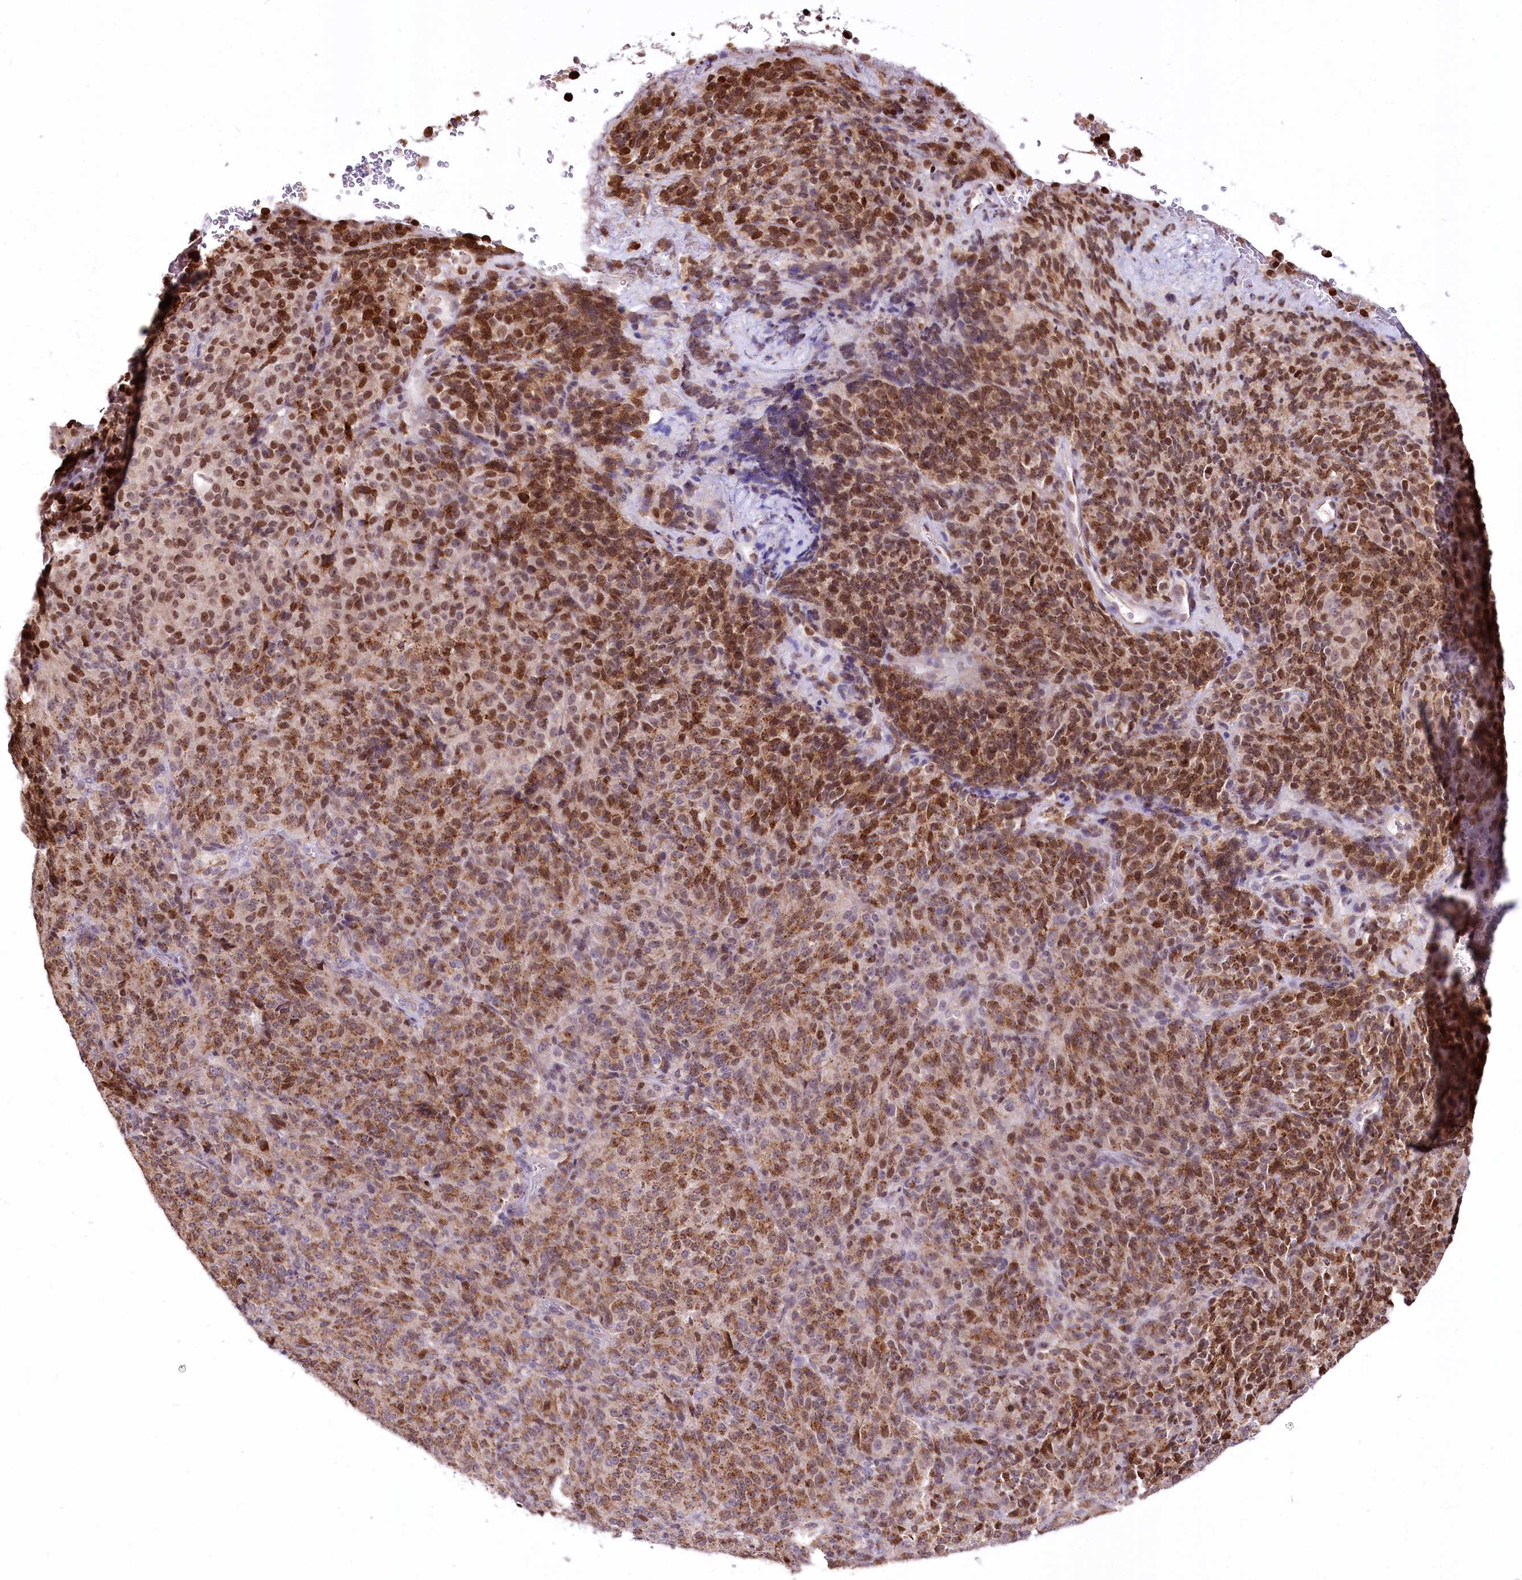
{"staining": {"intensity": "moderate", "quantity": ">75%", "location": "cytoplasmic/membranous,nuclear"}, "tissue": "melanoma", "cell_type": "Tumor cells", "image_type": "cancer", "snomed": [{"axis": "morphology", "description": "Malignant melanoma, Metastatic site"}, {"axis": "topography", "description": "Brain"}], "caption": "Tumor cells display medium levels of moderate cytoplasmic/membranous and nuclear expression in about >75% of cells in malignant melanoma (metastatic site). (DAB (3,3'-diaminobenzidine) = brown stain, brightfield microscopy at high magnification).", "gene": "ZFYVE27", "patient": {"sex": "female", "age": 56}}